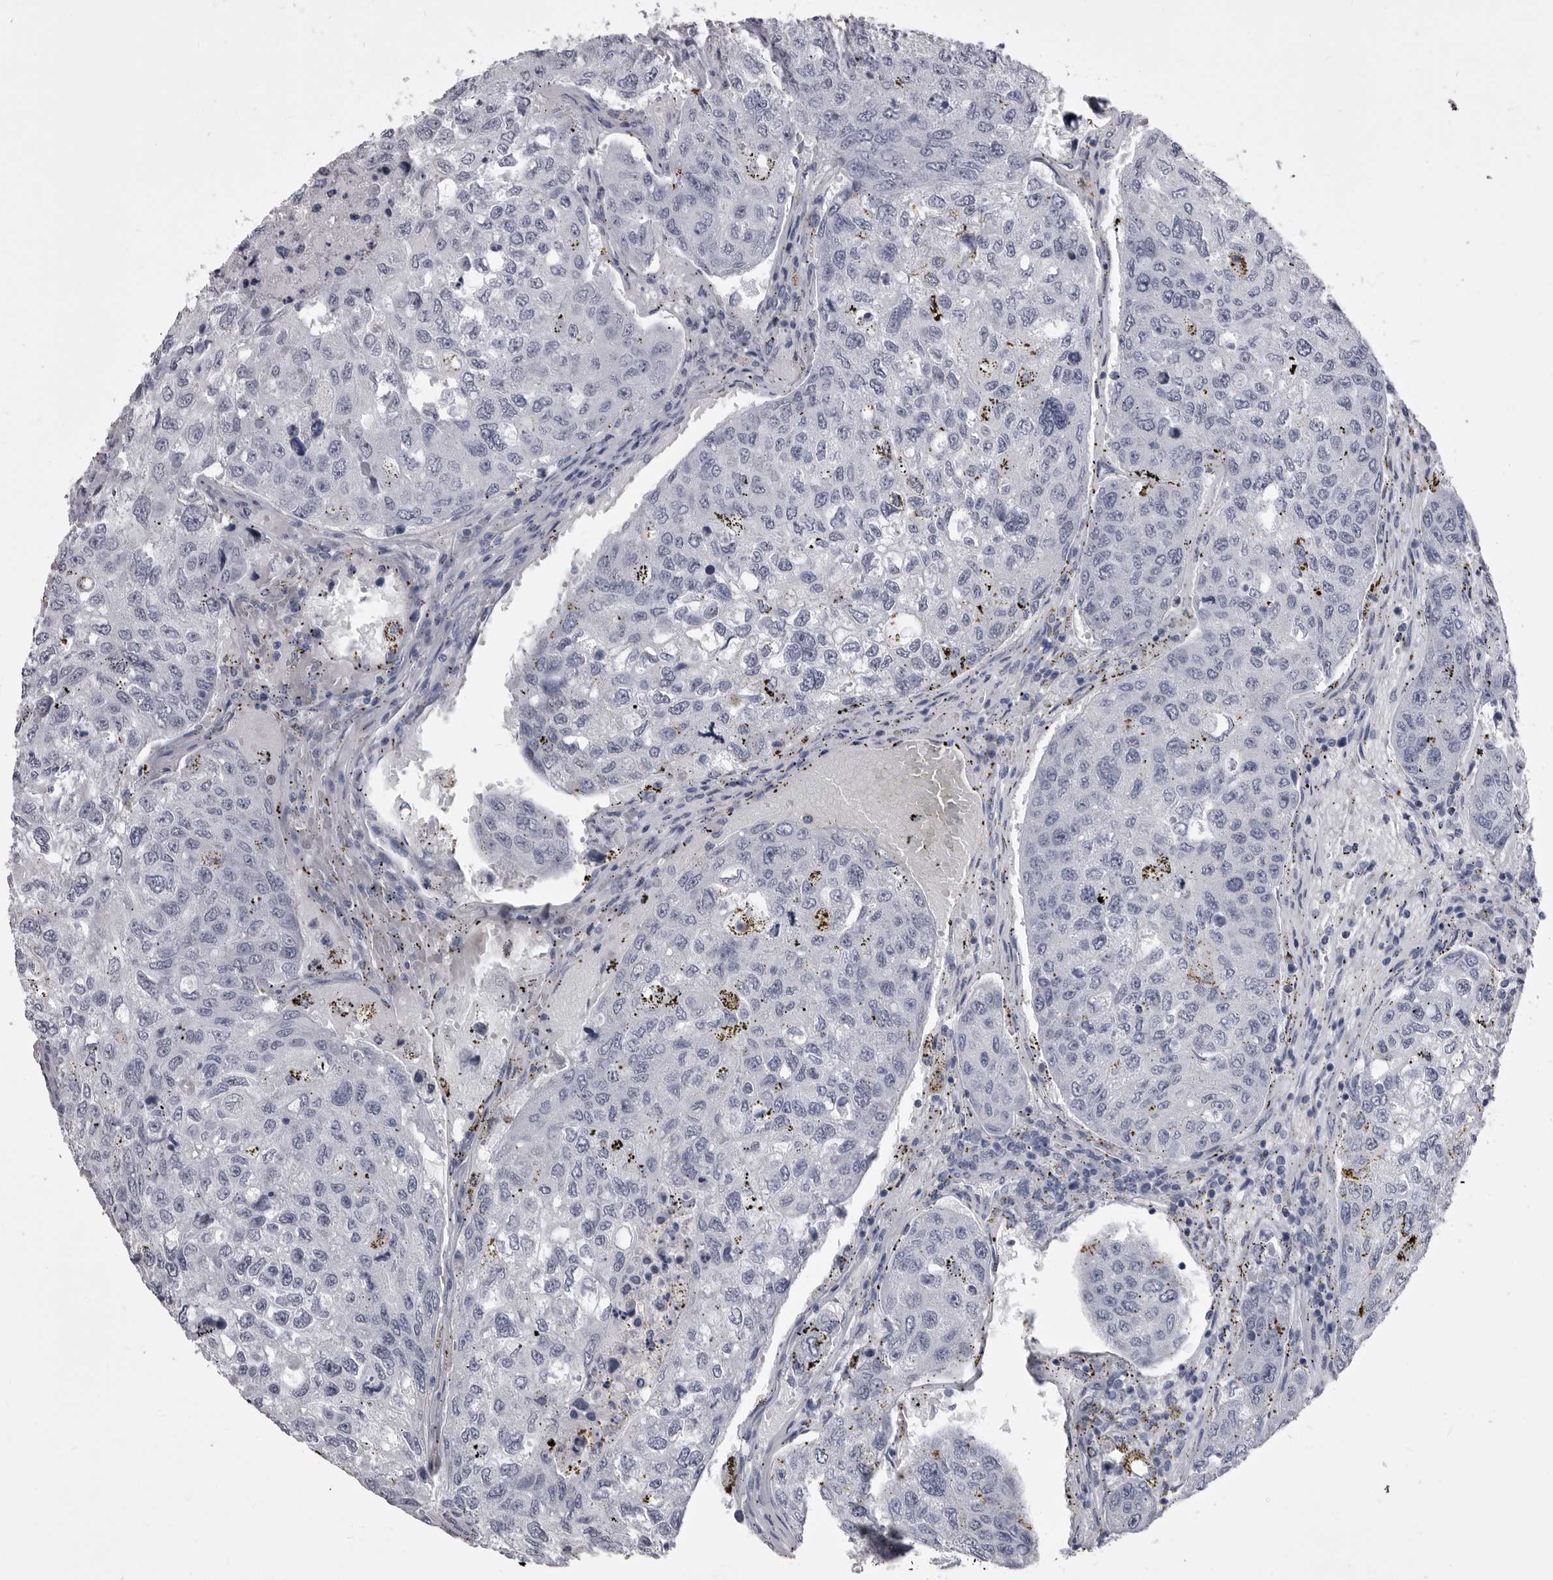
{"staining": {"intensity": "negative", "quantity": "none", "location": "none"}, "tissue": "urothelial cancer", "cell_type": "Tumor cells", "image_type": "cancer", "snomed": [{"axis": "morphology", "description": "Urothelial carcinoma, High grade"}, {"axis": "topography", "description": "Lymph node"}, {"axis": "topography", "description": "Urinary bladder"}], "caption": "High power microscopy histopathology image of an IHC micrograph of urothelial cancer, revealing no significant staining in tumor cells.", "gene": "ANK2", "patient": {"sex": "male", "age": 51}}